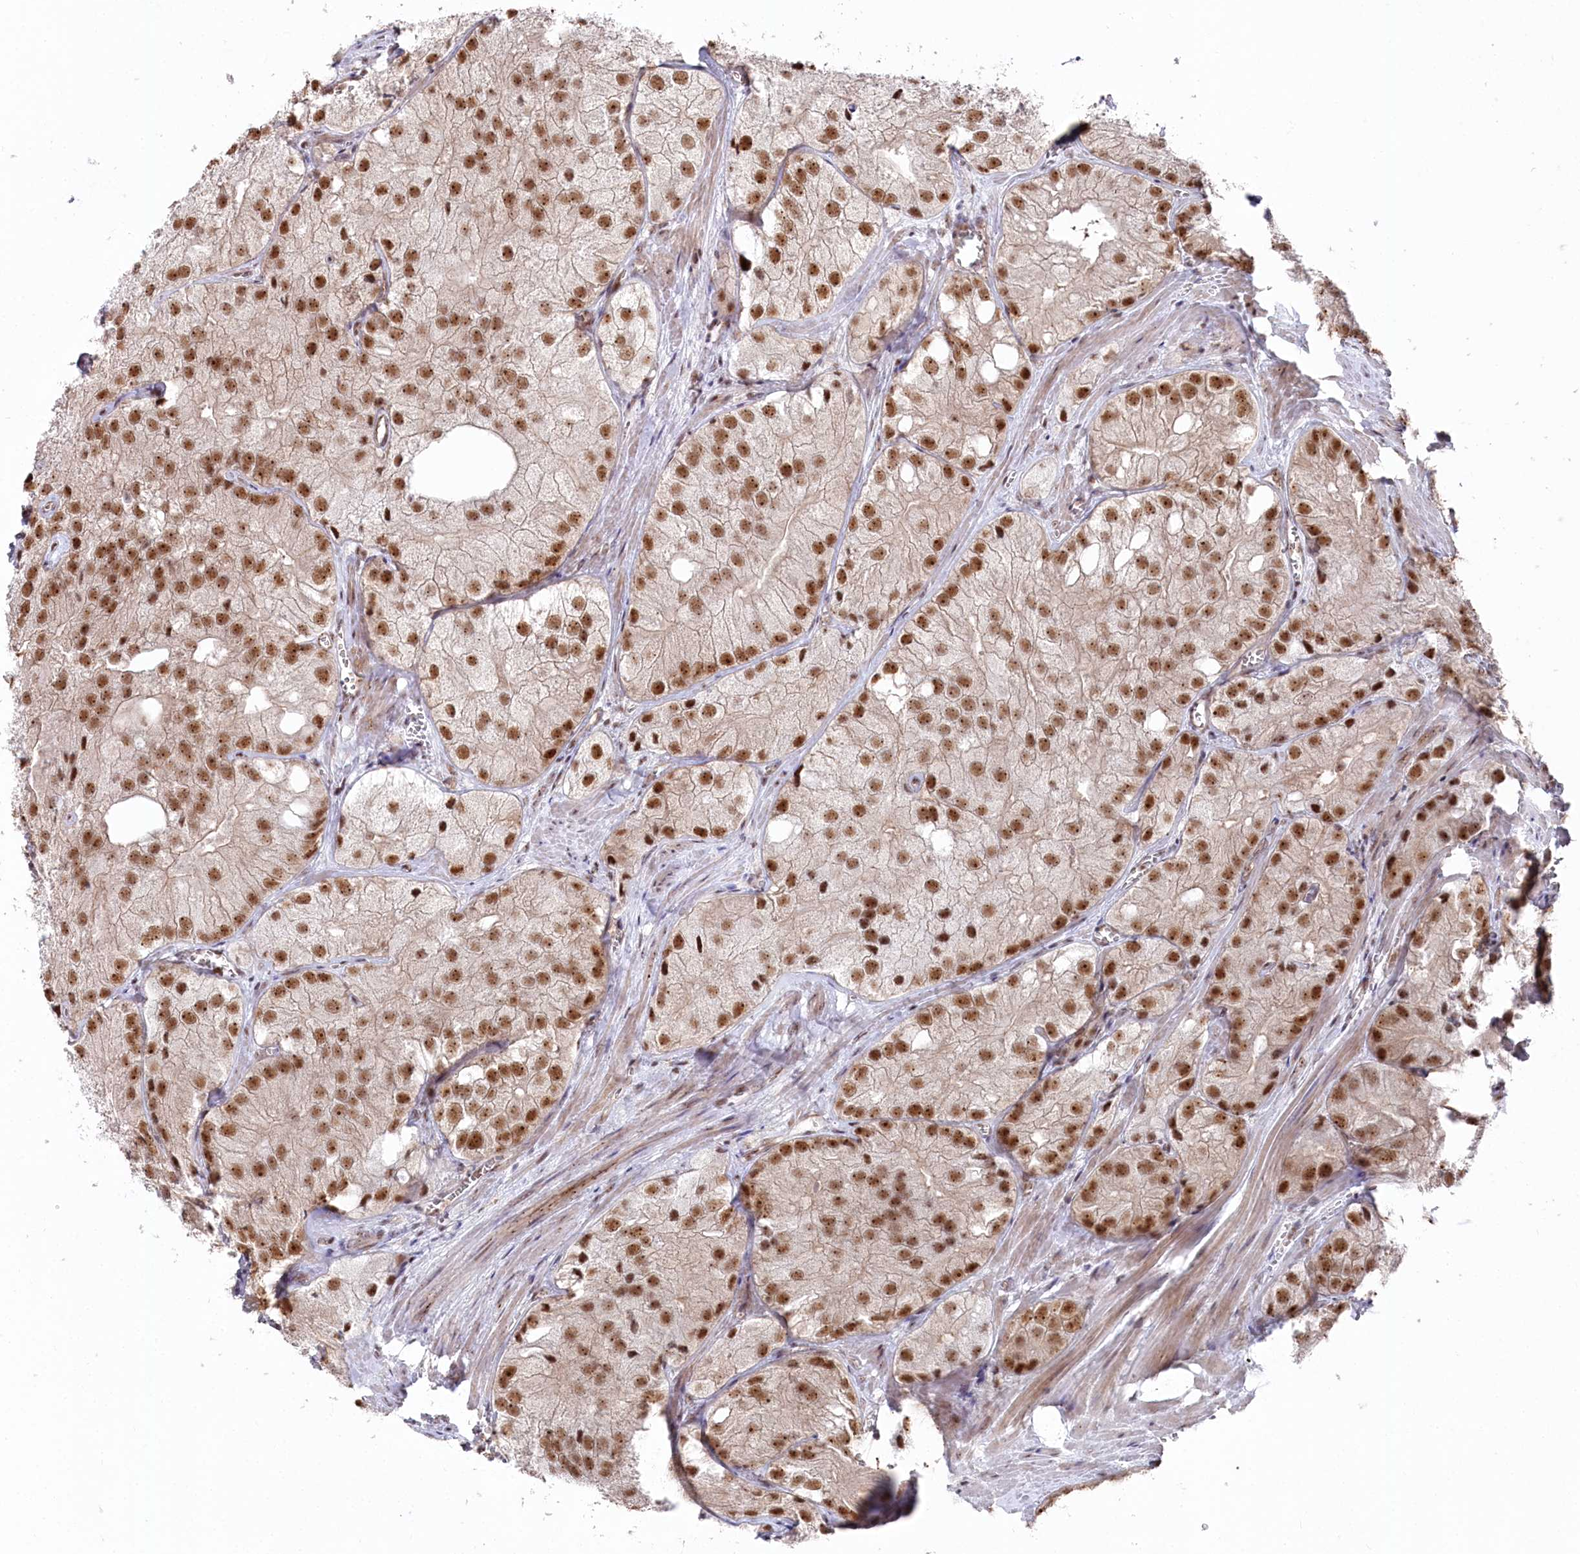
{"staining": {"intensity": "moderate", "quantity": ">75%", "location": "nuclear"}, "tissue": "prostate cancer", "cell_type": "Tumor cells", "image_type": "cancer", "snomed": [{"axis": "morphology", "description": "Adenocarcinoma, Low grade"}, {"axis": "topography", "description": "Prostate"}], "caption": "Immunohistochemistry (DAB (3,3'-diaminobenzidine)) staining of prostate cancer exhibits moderate nuclear protein staining in about >75% of tumor cells.", "gene": "POLR2H", "patient": {"sex": "male", "age": 69}}